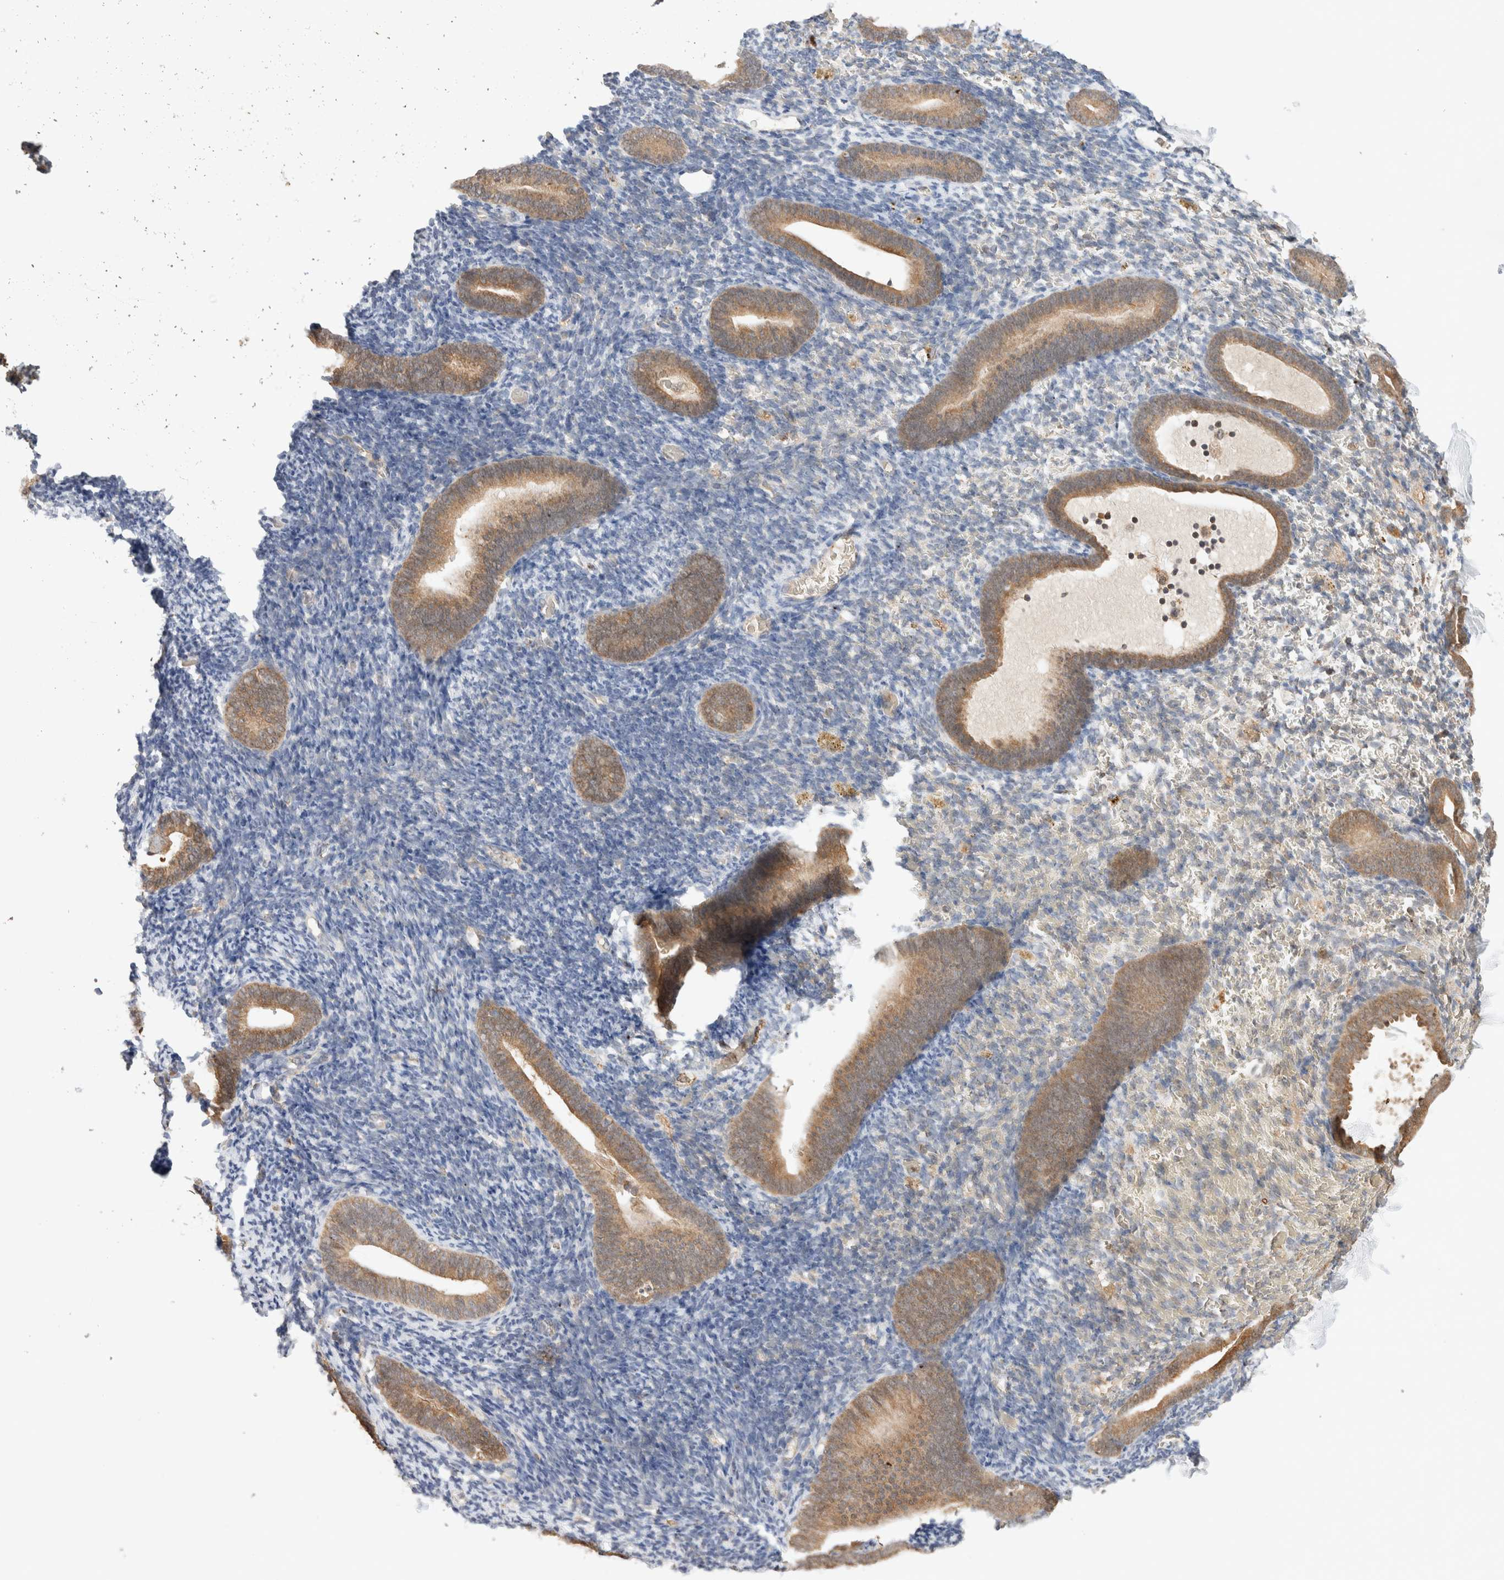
{"staining": {"intensity": "weak", "quantity": "<25%", "location": "nuclear"}, "tissue": "endometrium", "cell_type": "Cells in endometrial stroma", "image_type": "normal", "snomed": [{"axis": "morphology", "description": "Normal tissue, NOS"}, {"axis": "topography", "description": "Endometrium"}], "caption": "Immunohistochemistry histopathology image of normal endometrium stained for a protein (brown), which exhibits no staining in cells in endometrial stroma.", "gene": "CA13", "patient": {"sex": "female", "age": 51}}